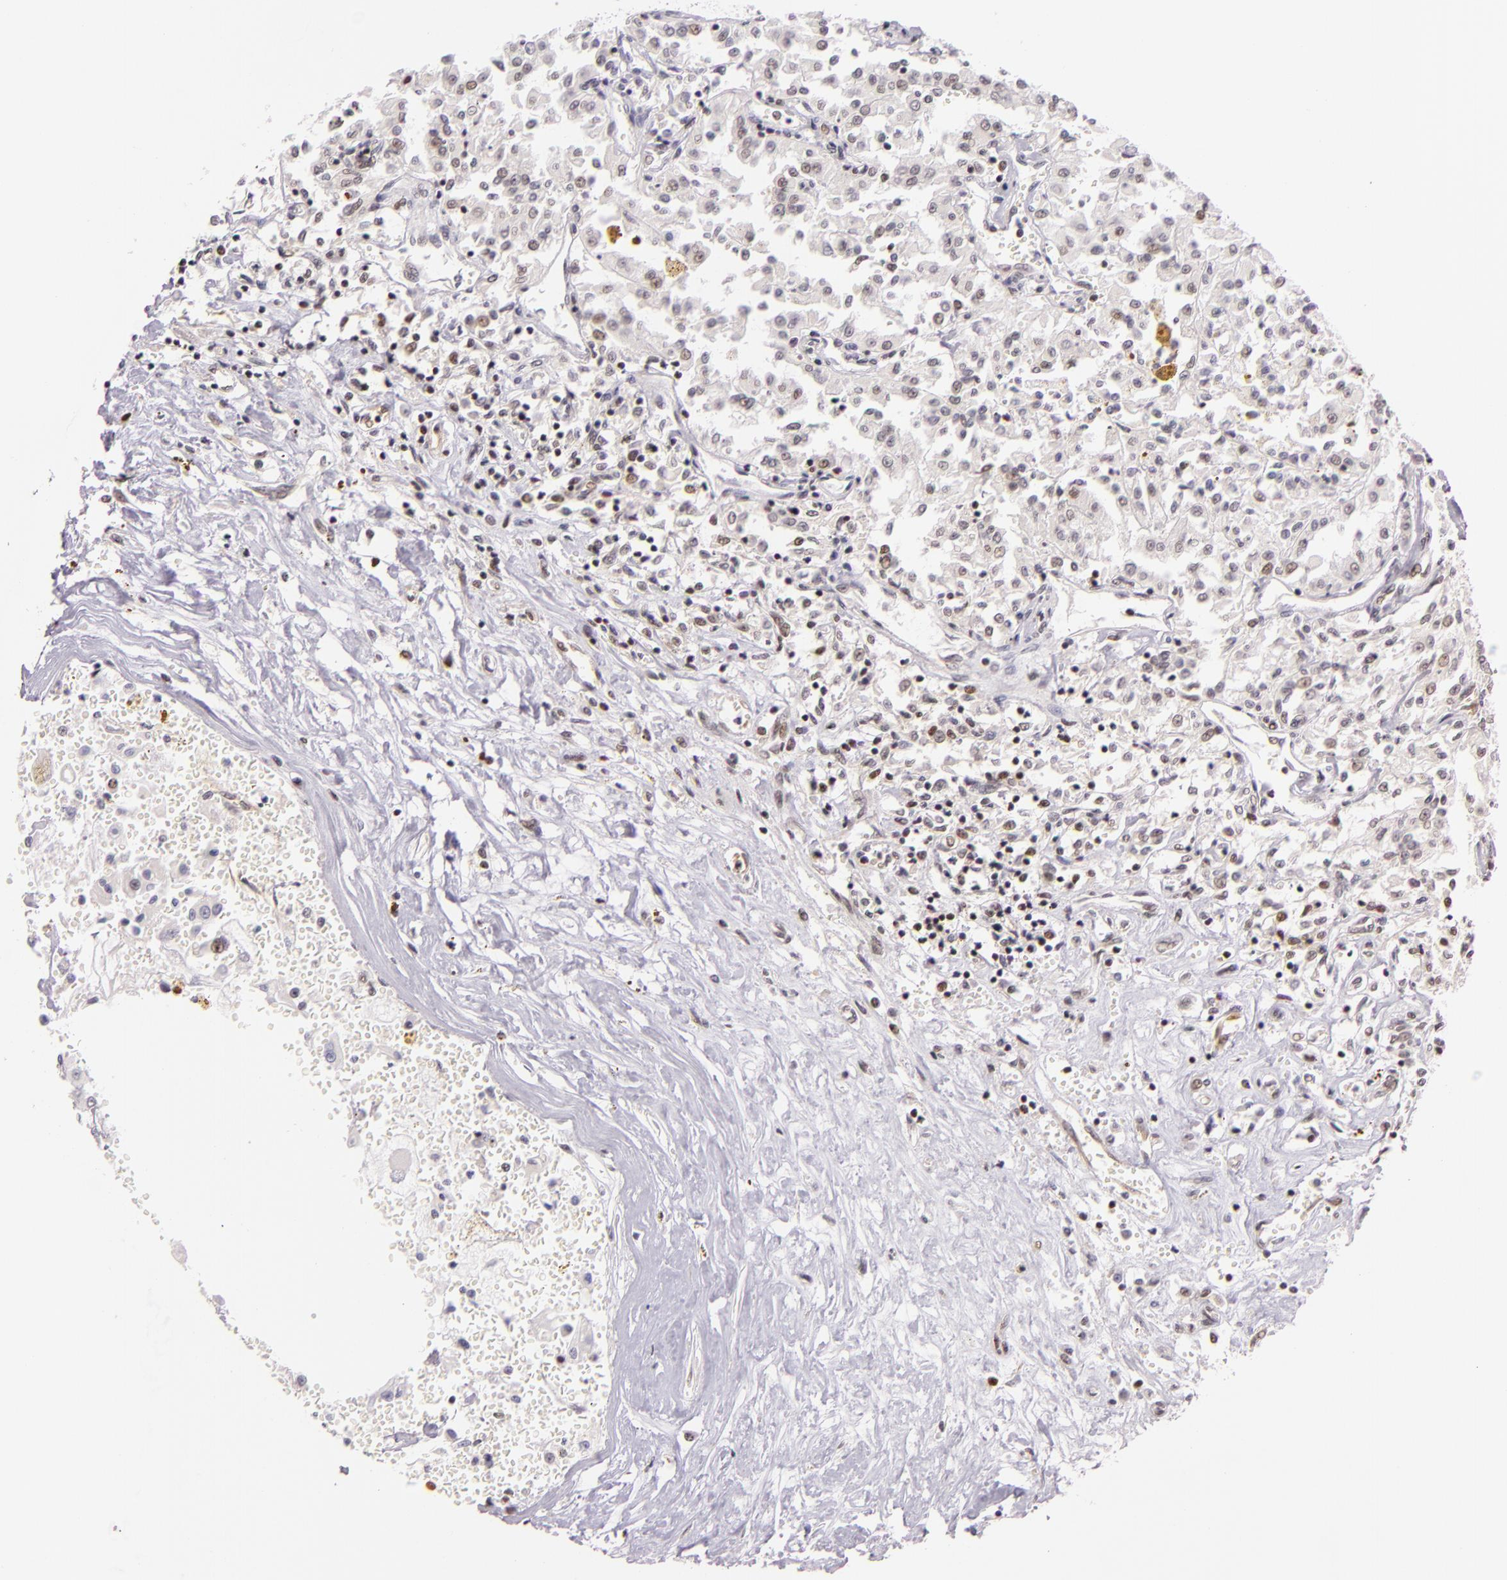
{"staining": {"intensity": "negative", "quantity": "none", "location": "none"}, "tissue": "renal cancer", "cell_type": "Tumor cells", "image_type": "cancer", "snomed": [{"axis": "morphology", "description": "Adenocarcinoma, NOS"}, {"axis": "topography", "description": "Kidney"}], "caption": "Immunohistochemistry photomicrograph of human renal cancer stained for a protein (brown), which displays no expression in tumor cells.", "gene": "BCL3", "patient": {"sex": "male", "age": 78}}